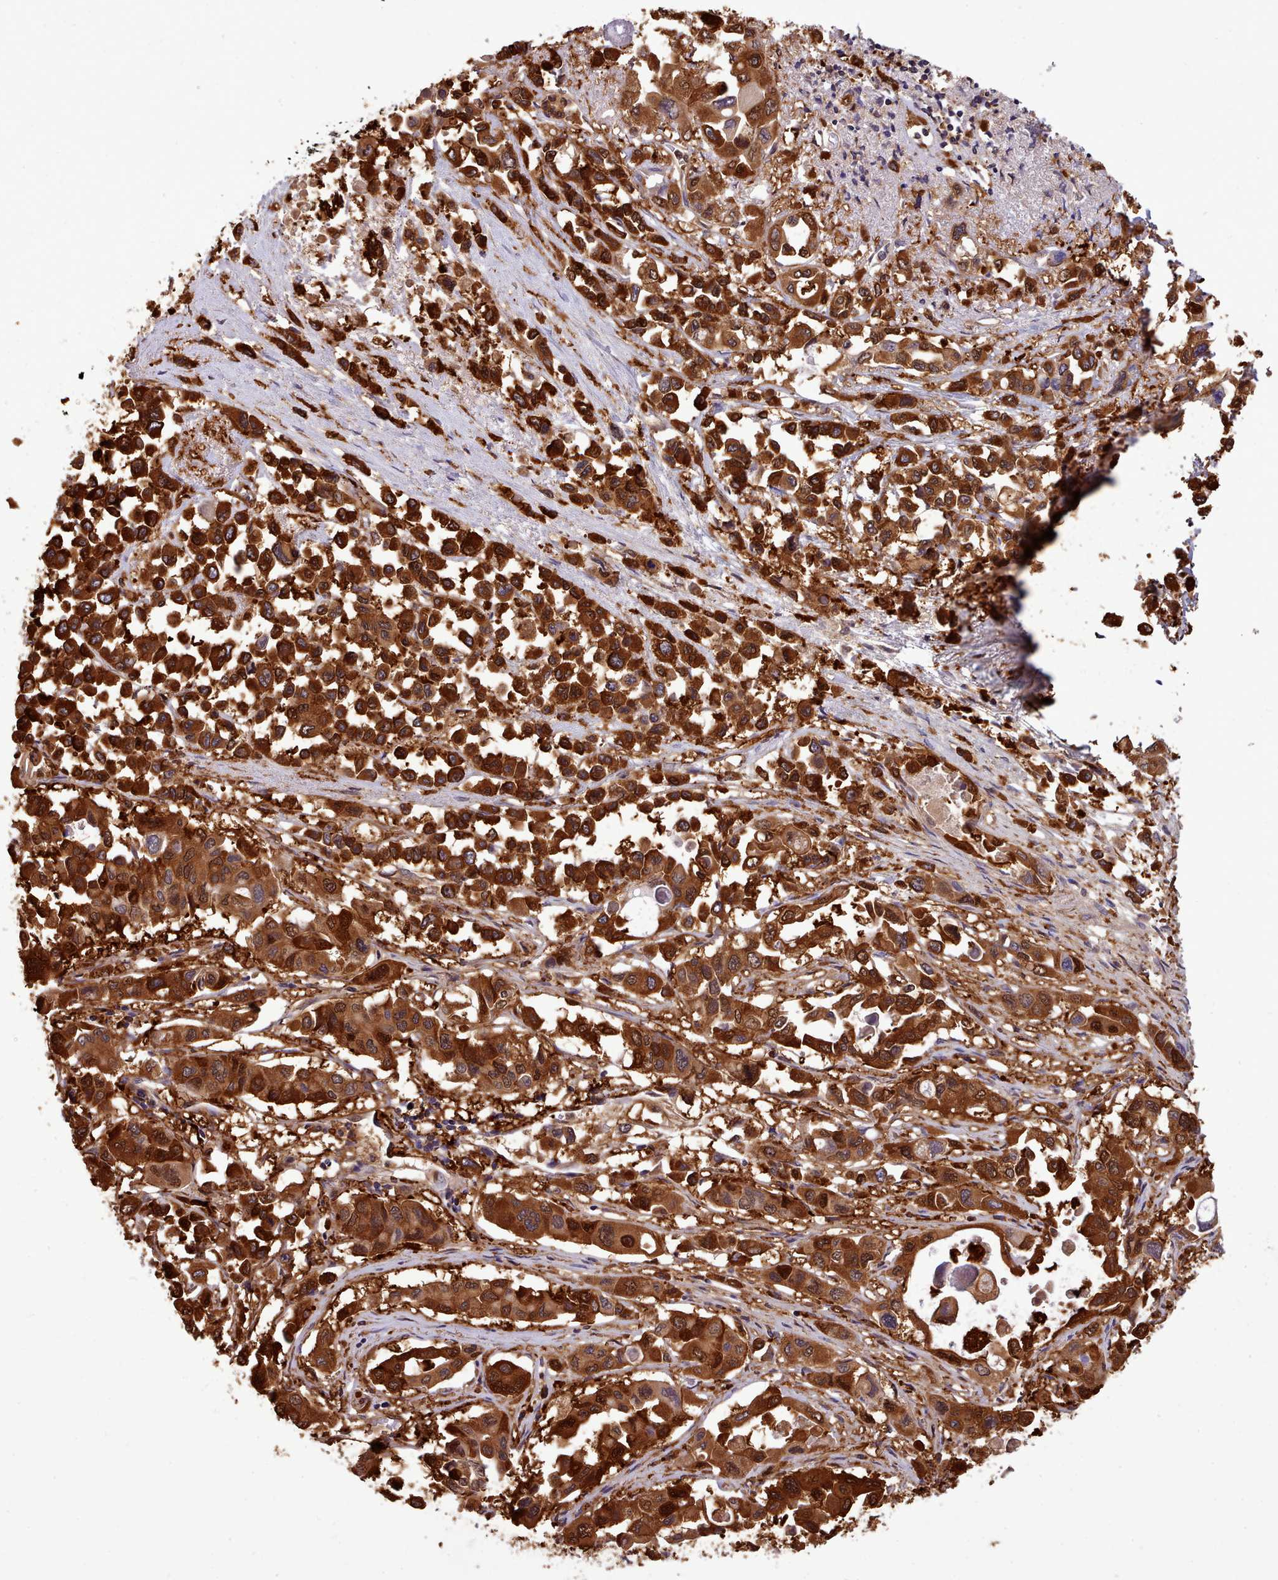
{"staining": {"intensity": "strong", "quantity": ">75%", "location": "cytoplasmic/membranous"}, "tissue": "pancreatic cancer", "cell_type": "Tumor cells", "image_type": "cancer", "snomed": [{"axis": "morphology", "description": "Adenocarcinoma, NOS"}, {"axis": "topography", "description": "Pancreas"}], "caption": "Pancreatic adenocarcinoma stained for a protein reveals strong cytoplasmic/membranous positivity in tumor cells. The staining was performed using DAB (3,3'-diaminobenzidine) to visualize the protein expression in brown, while the nuclei were stained in blue with hematoxylin (Magnification: 20x).", "gene": "SLC4A9", "patient": {"sex": "male", "age": 92}}